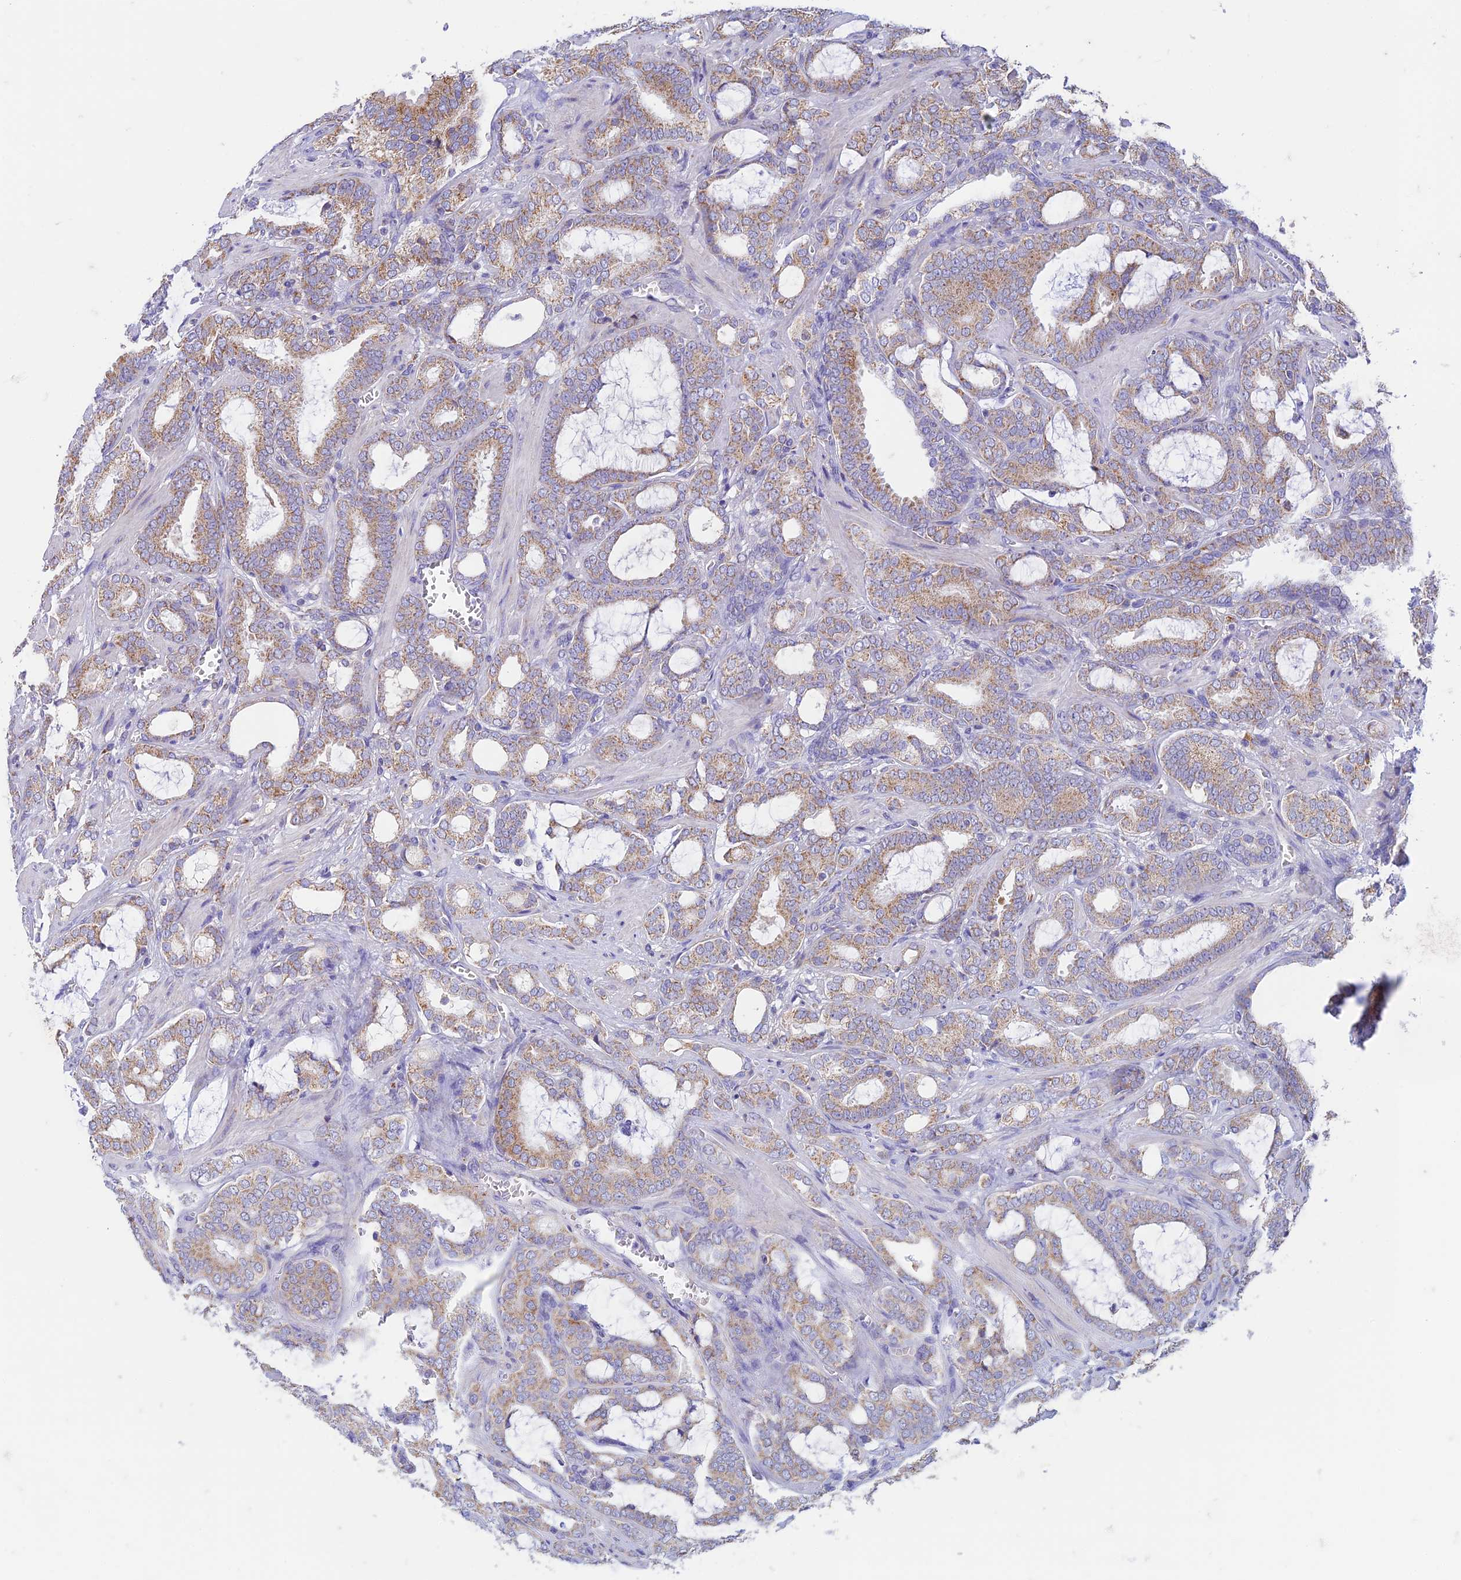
{"staining": {"intensity": "moderate", "quantity": ">75%", "location": "cytoplasmic/membranous"}, "tissue": "prostate cancer", "cell_type": "Tumor cells", "image_type": "cancer", "snomed": [{"axis": "morphology", "description": "Adenocarcinoma, High grade"}, {"axis": "topography", "description": "Prostate and seminal vesicle, NOS"}], "caption": "Immunohistochemistry micrograph of neoplastic tissue: adenocarcinoma (high-grade) (prostate) stained using IHC demonstrates medium levels of moderate protein expression localized specifically in the cytoplasmic/membranous of tumor cells, appearing as a cytoplasmic/membranous brown color.", "gene": "ZNF181", "patient": {"sex": "male", "age": 67}}